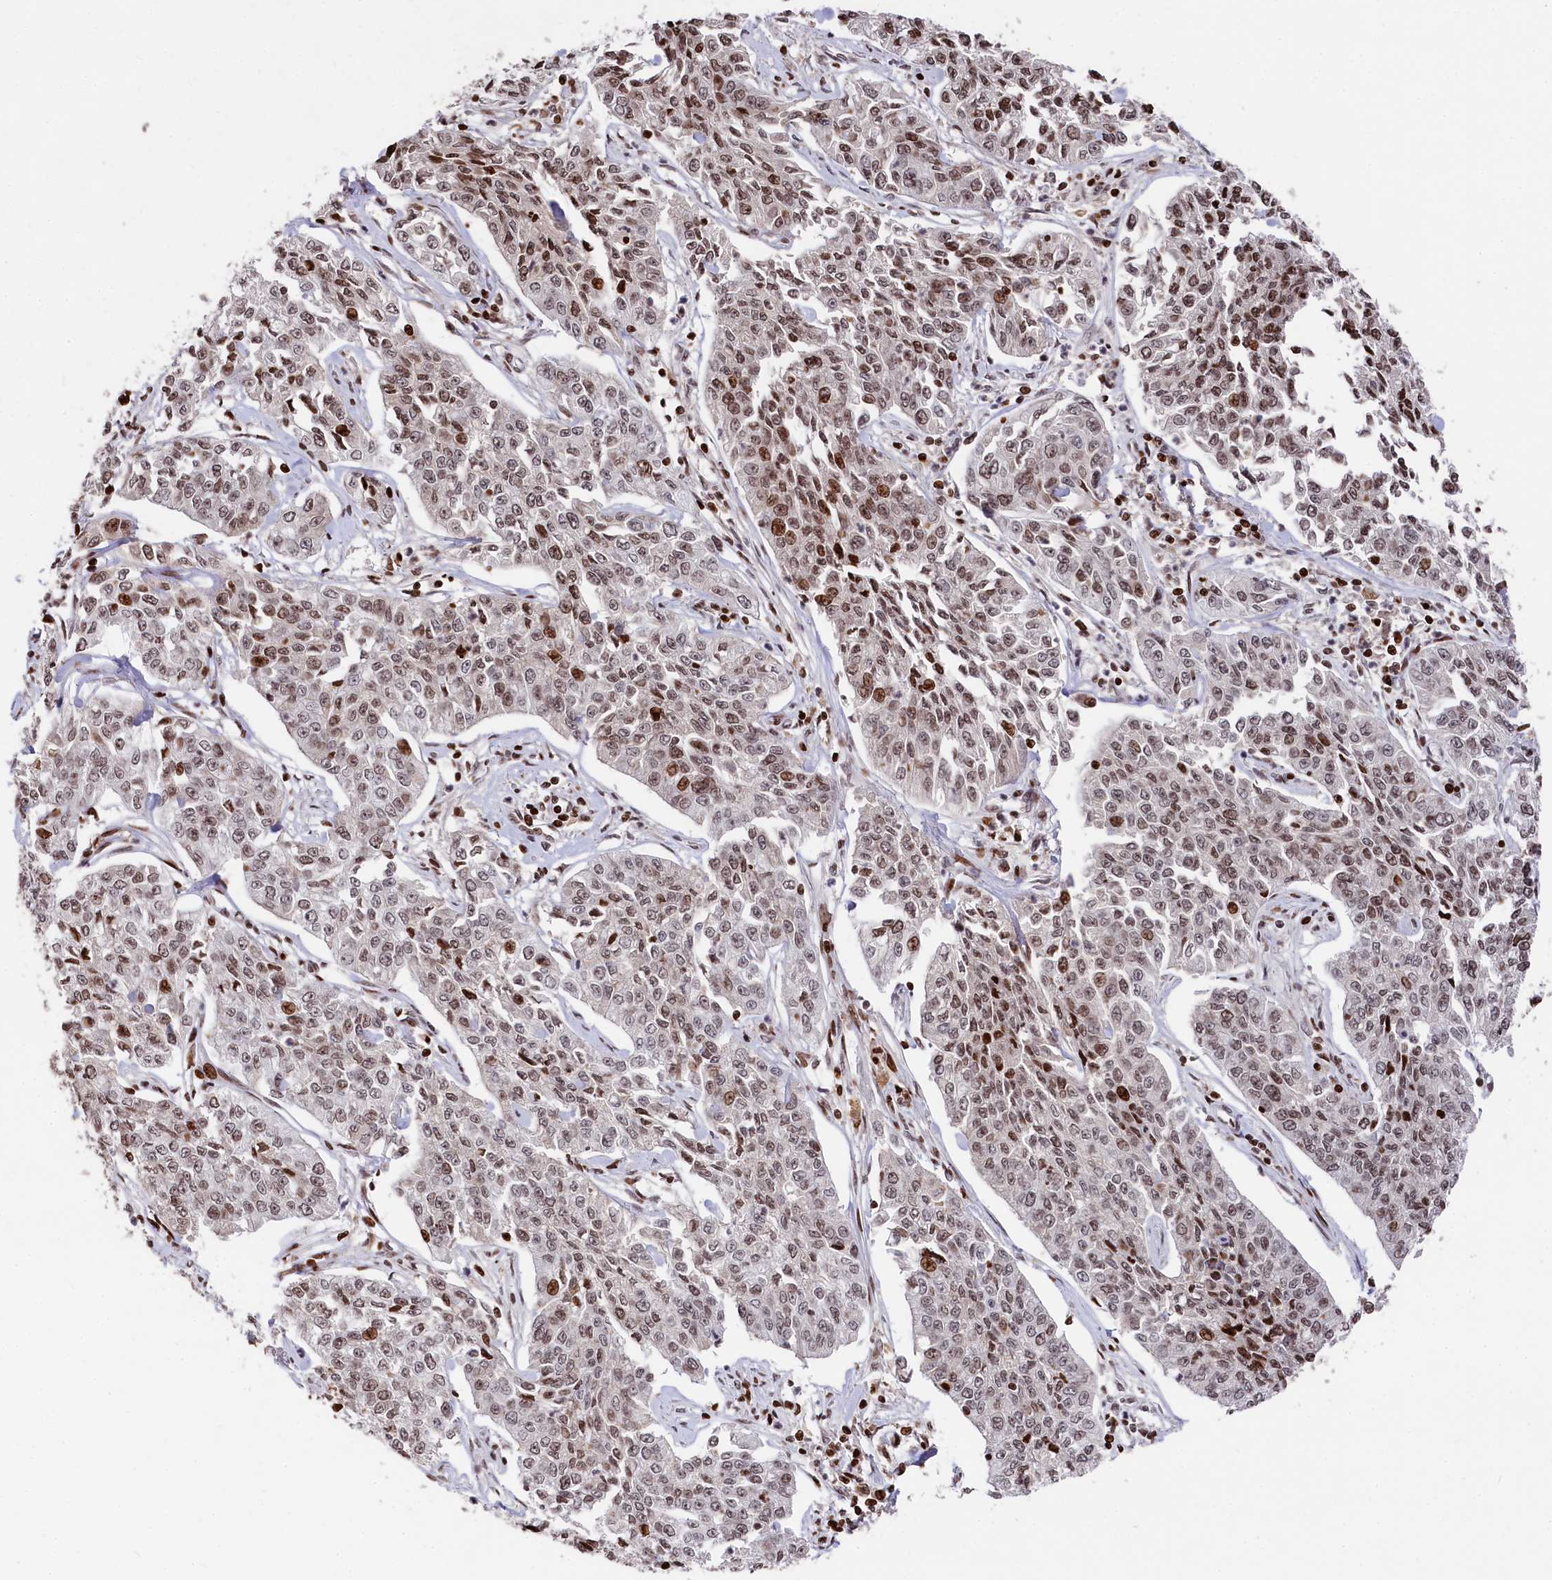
{"staining": {"intensity": "moderate", "quantity": ">75%", "location": "nuclear"}, "tissue": "cervical cancer", "cell_type": "Tumor cells", "image_type": "cancer", "snomed": [{"axis": "morphology", "description": "Squamous cell carcinoma, NOS"}, {"axis": "topography", "description": "Cervix"}], "caption": "Brown immunohistochemical staining in squamous cell carcinoma (cervical) reveals moderate nuclear positivity in about >75% of tumor cells.", "gene": "MCF2L2", "patient": {"sex": "female", "age": 35}}